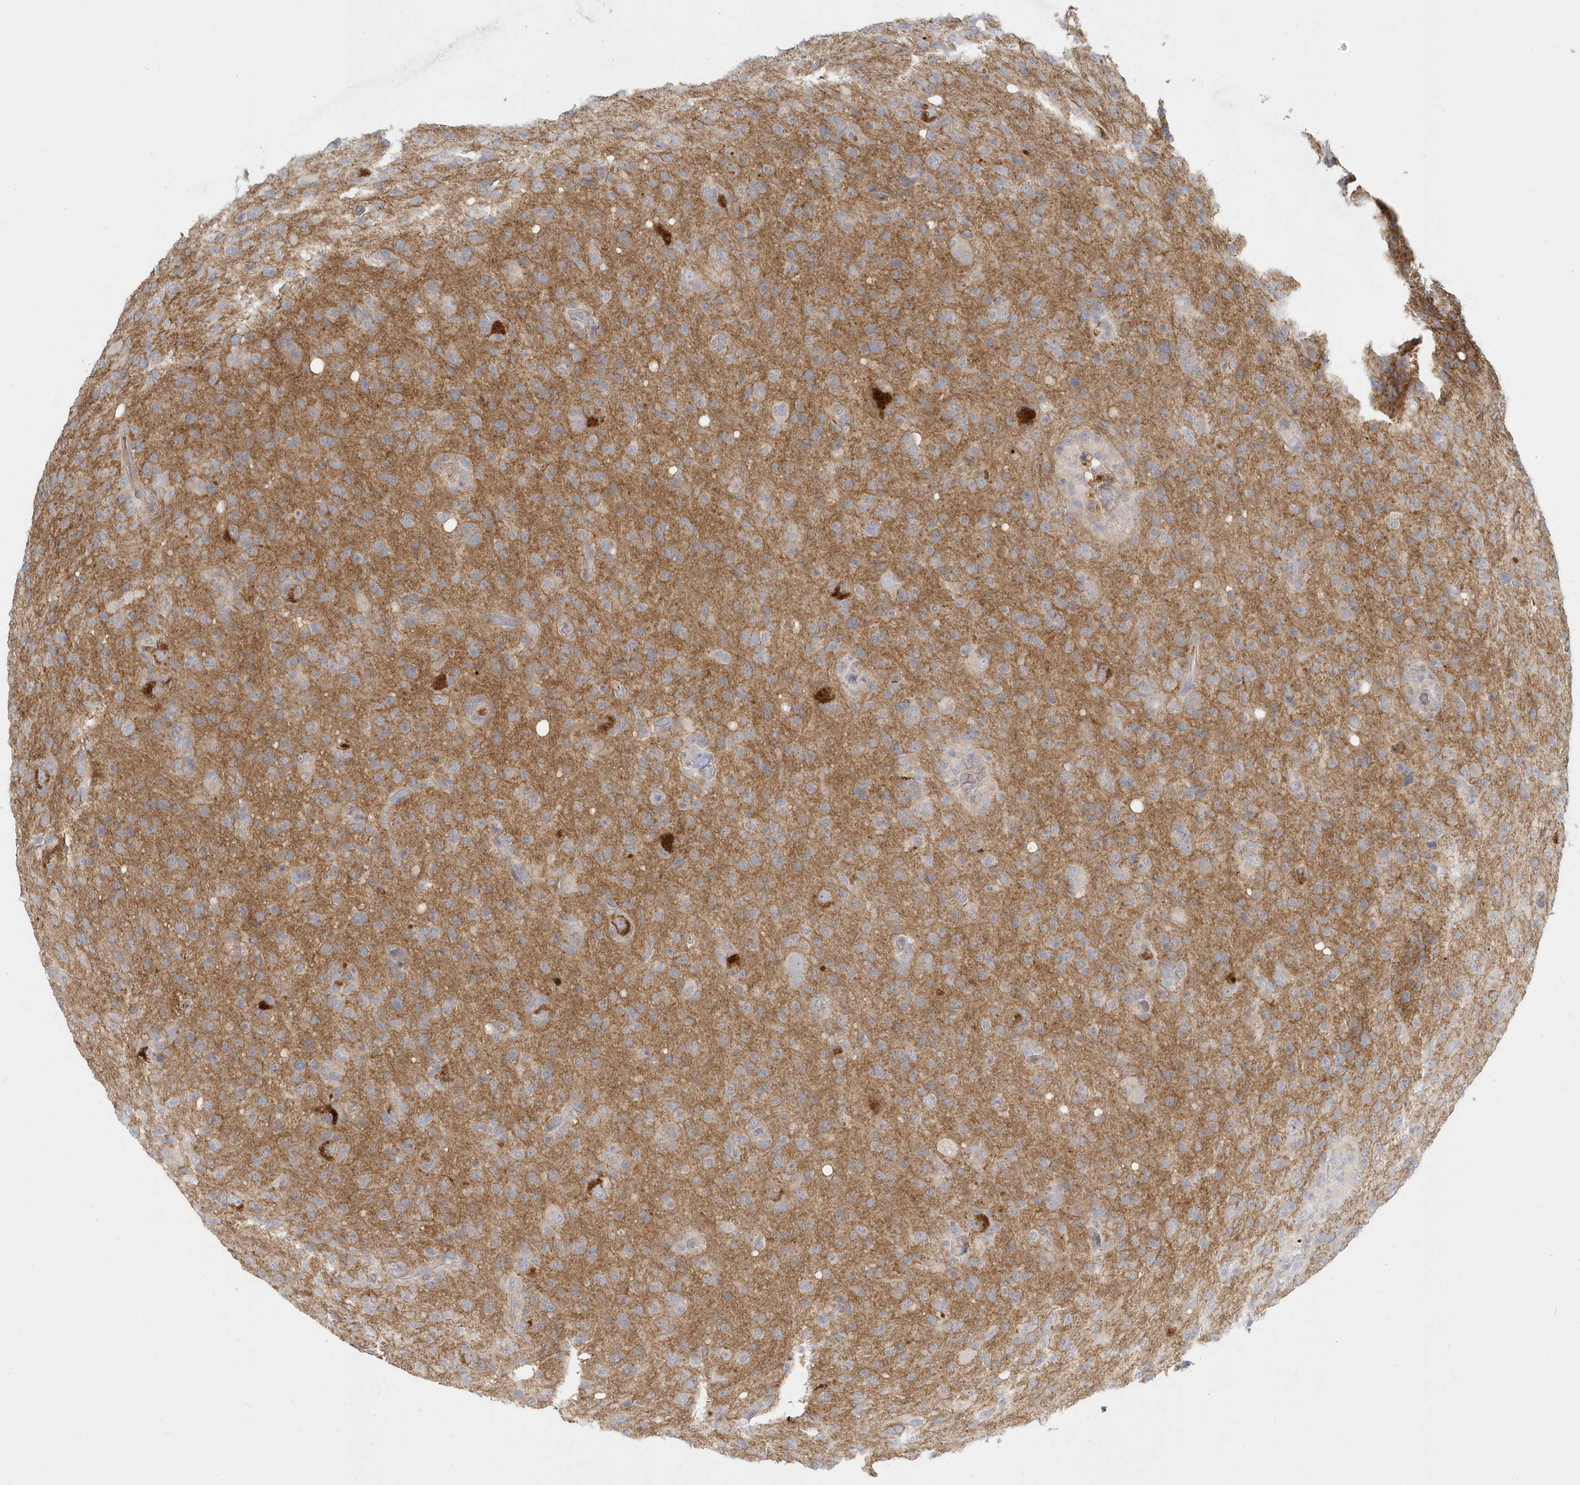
{"staining": {"intensity": "weak", "quantity": "25%-75%", "location": "cytoplasmic/membranous"}, "tissue": "glioma", "cell_type": "Tumor cells", "image_type": "cancer", "snomed": [{"axis": "morphology", "description": "Glioma, malignant, High grade"}, {"axis": "topography", "description": "Brain"}], "caption": "Immunohistochemical staining of human glioma demonstrates low levels of weak cytoplasmic/membranous protein staining in about 25%-75% of tumor cells.", "gene": "NAPB", "patient": {"sex": "female", "age": 57}}